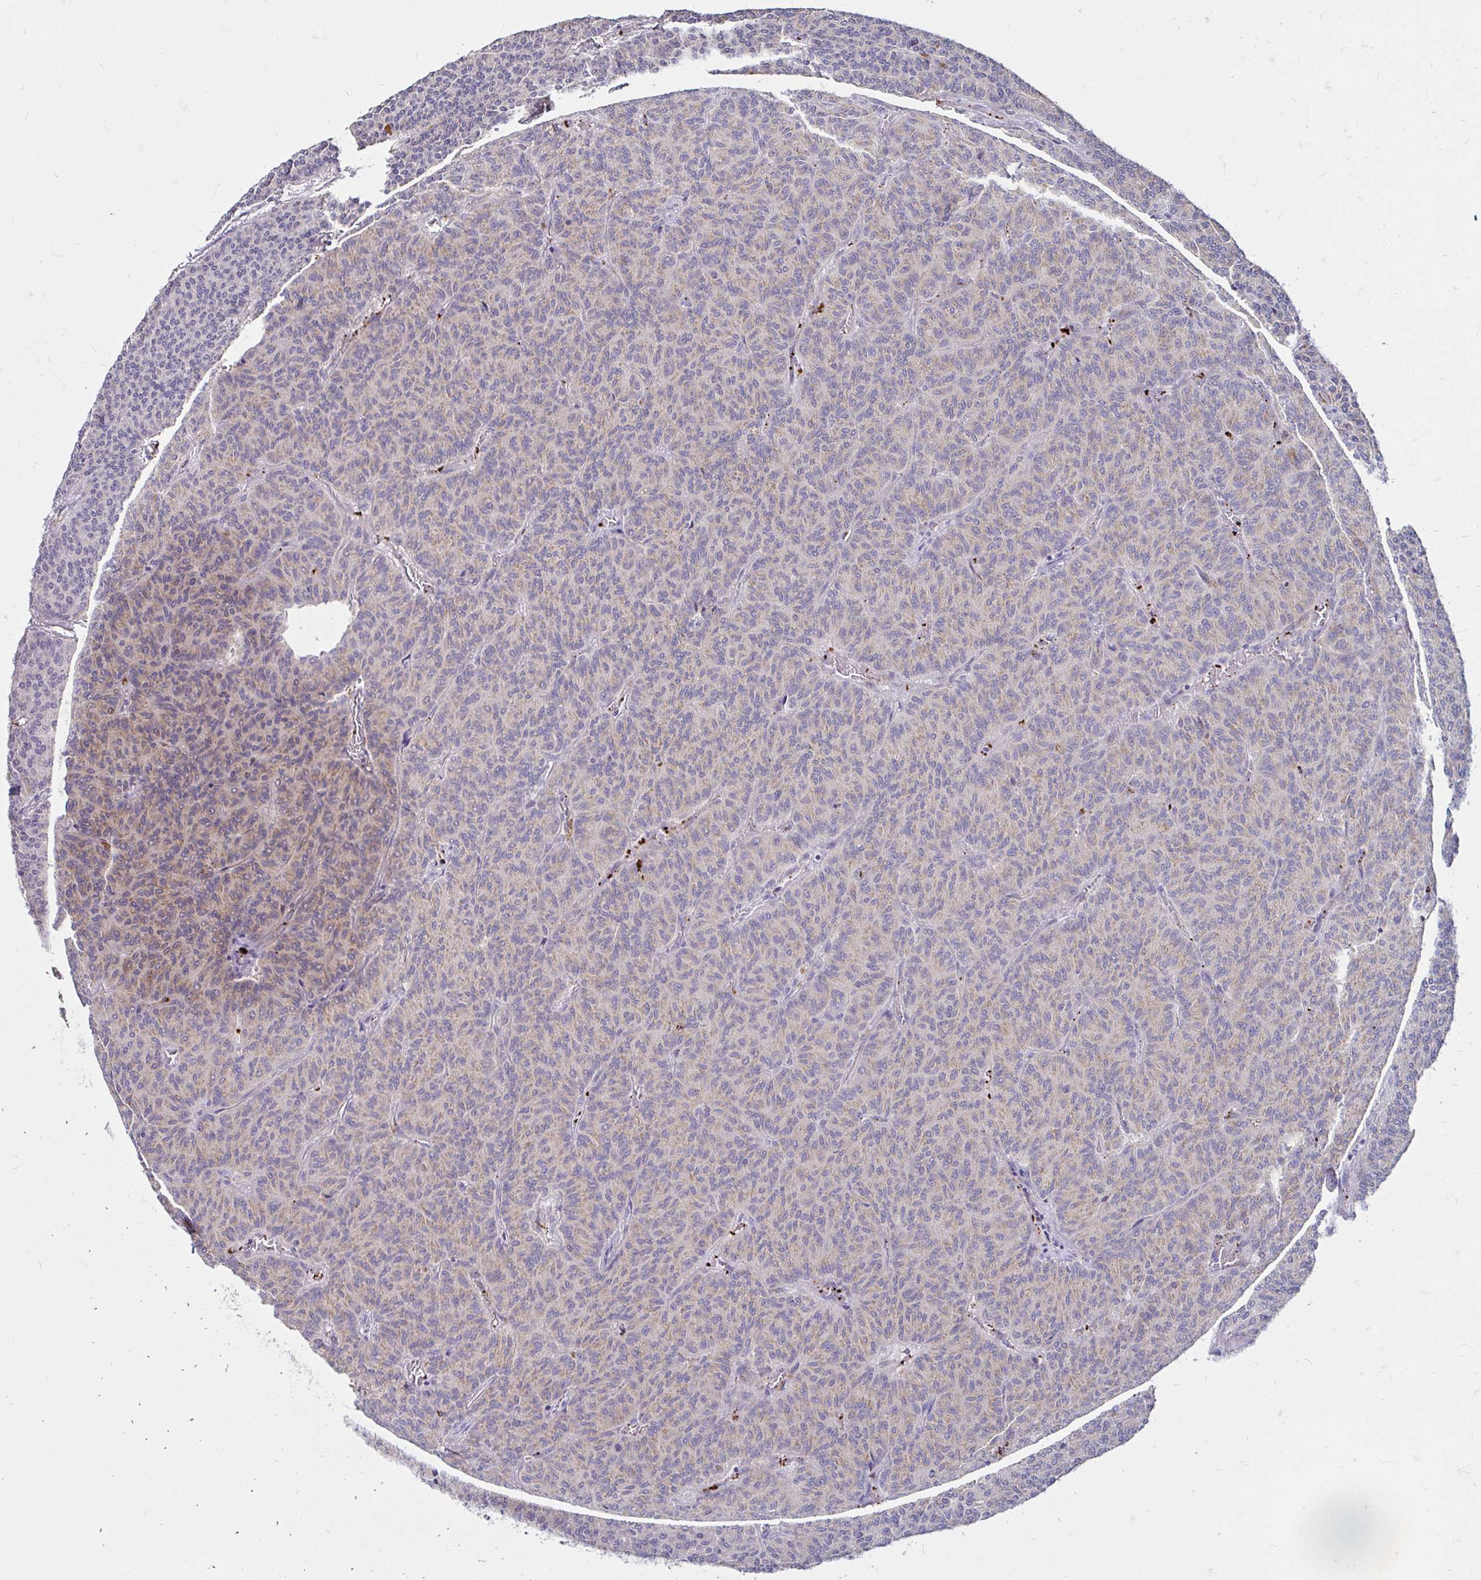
{"staining": {"intensity": "weak", "quantity": "25%-75%", "location": "cytoplasmic/membranous"}, "tissue": "carcinoid", "cell_type": "Tumor cells", "image_type": "cancer", "snomed": [{"axis": "morphology", "description": "Carcinoid, malignant, NOS"}, {"axis": "topography", "description": "Lung"}], "caption": "Tumor cells reveal low levels of weak cytoplasmic/membranous expression in approximately 25%-75% of cells in malignant carcinoid.", "gene": "GUCY1A1", "patient": {"sex": "male", "age": 61}}